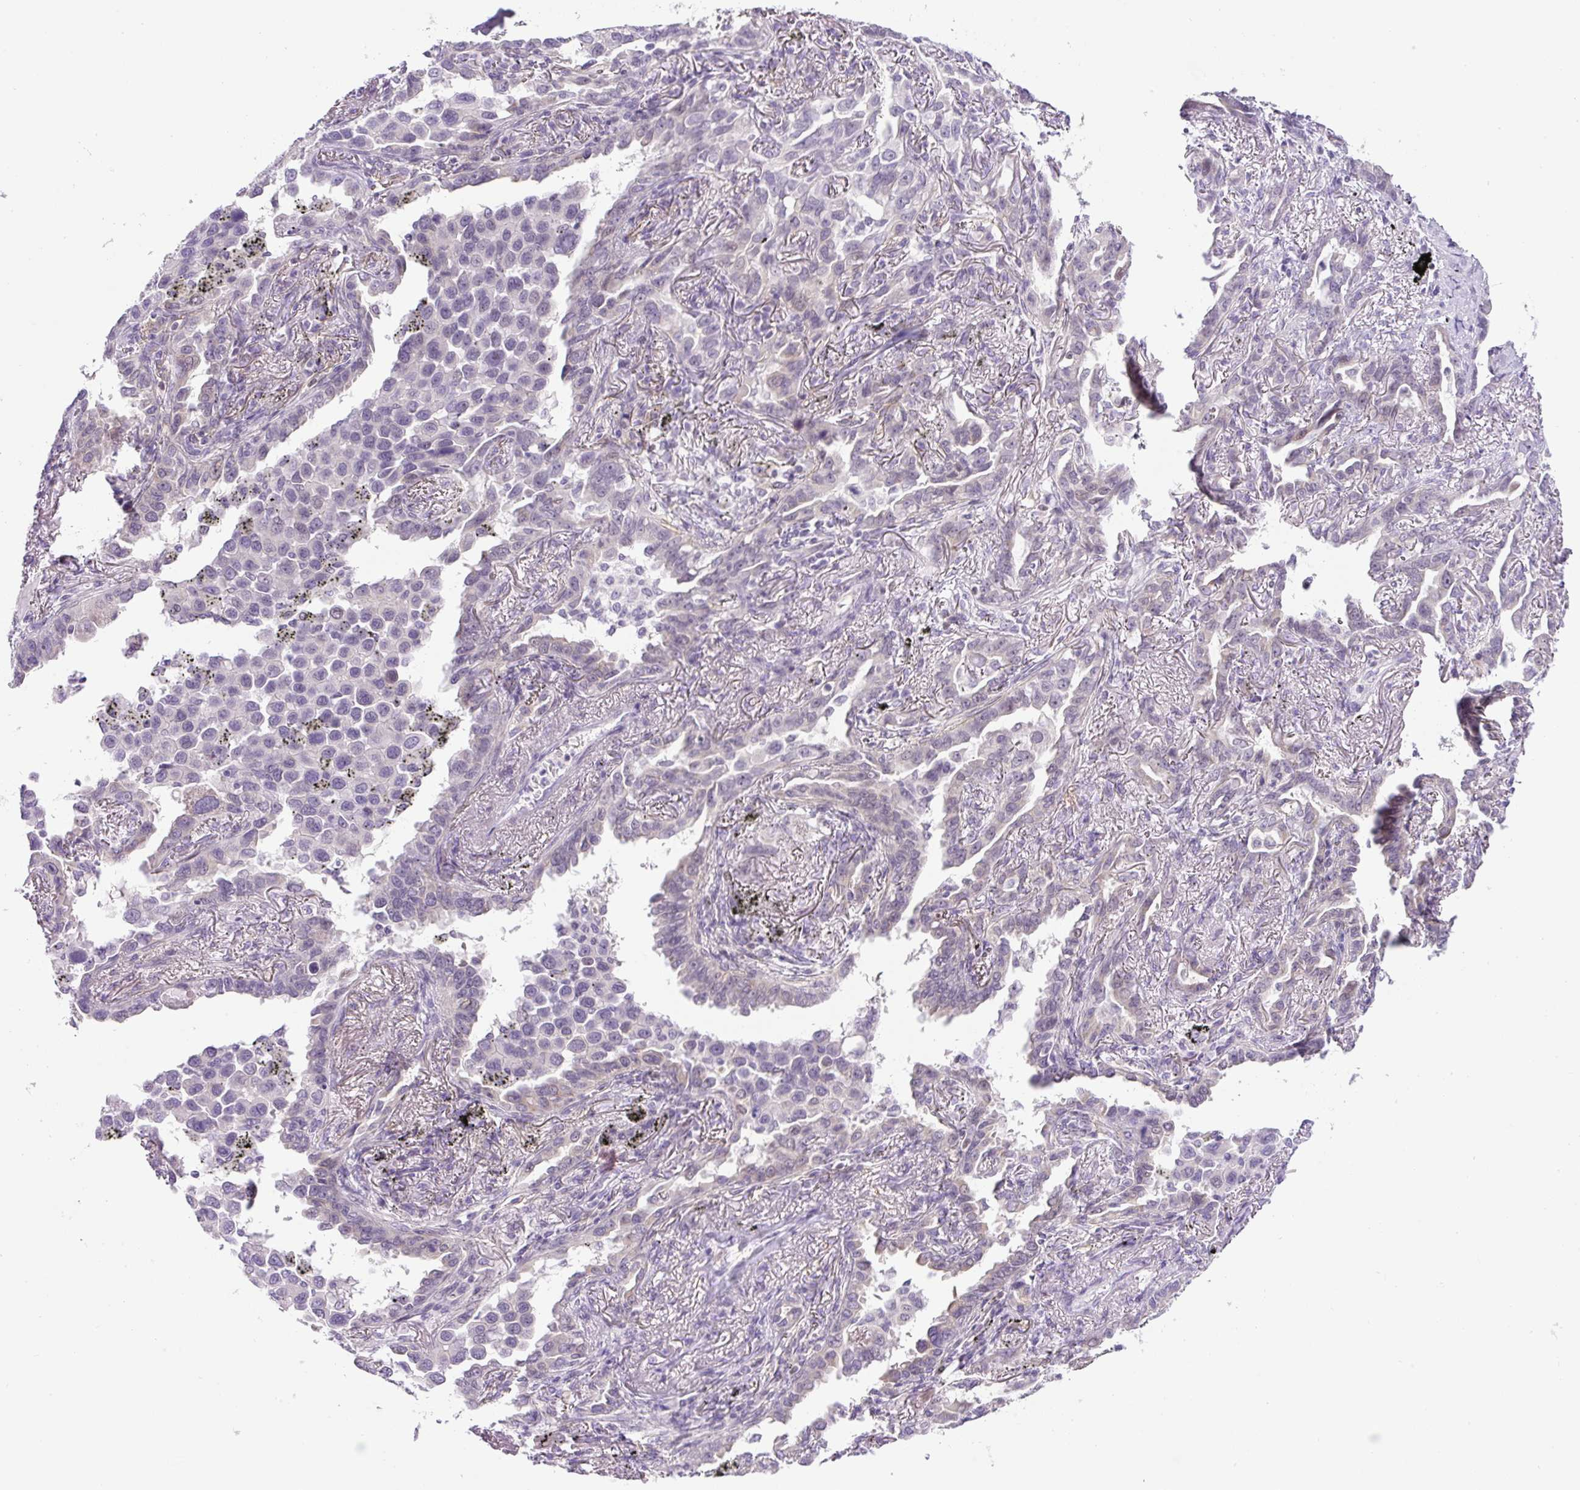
{"staining": {"intensity": "negative", "quantity": "none", "location": "none"}, "tissue": "lung cancer", "cell_type": "Tumor cells", "image_type": "cancer", "snomed": [{"axis": "morphology", "description": "Adenocarcinoma, NOS"}, {"axis": "topography", "description": "Lung"}], "caption": "A high-resolution micrograph shows immunohistochemistry staining of adenocarcinoma (lung), which exhibits no significant expression in tumor cells. (Brightfield microscopy of DAB immunohistochemistry at high magnification).", "gene": "RHBDD2", "patient": {"sex": "male", "age": 67}}